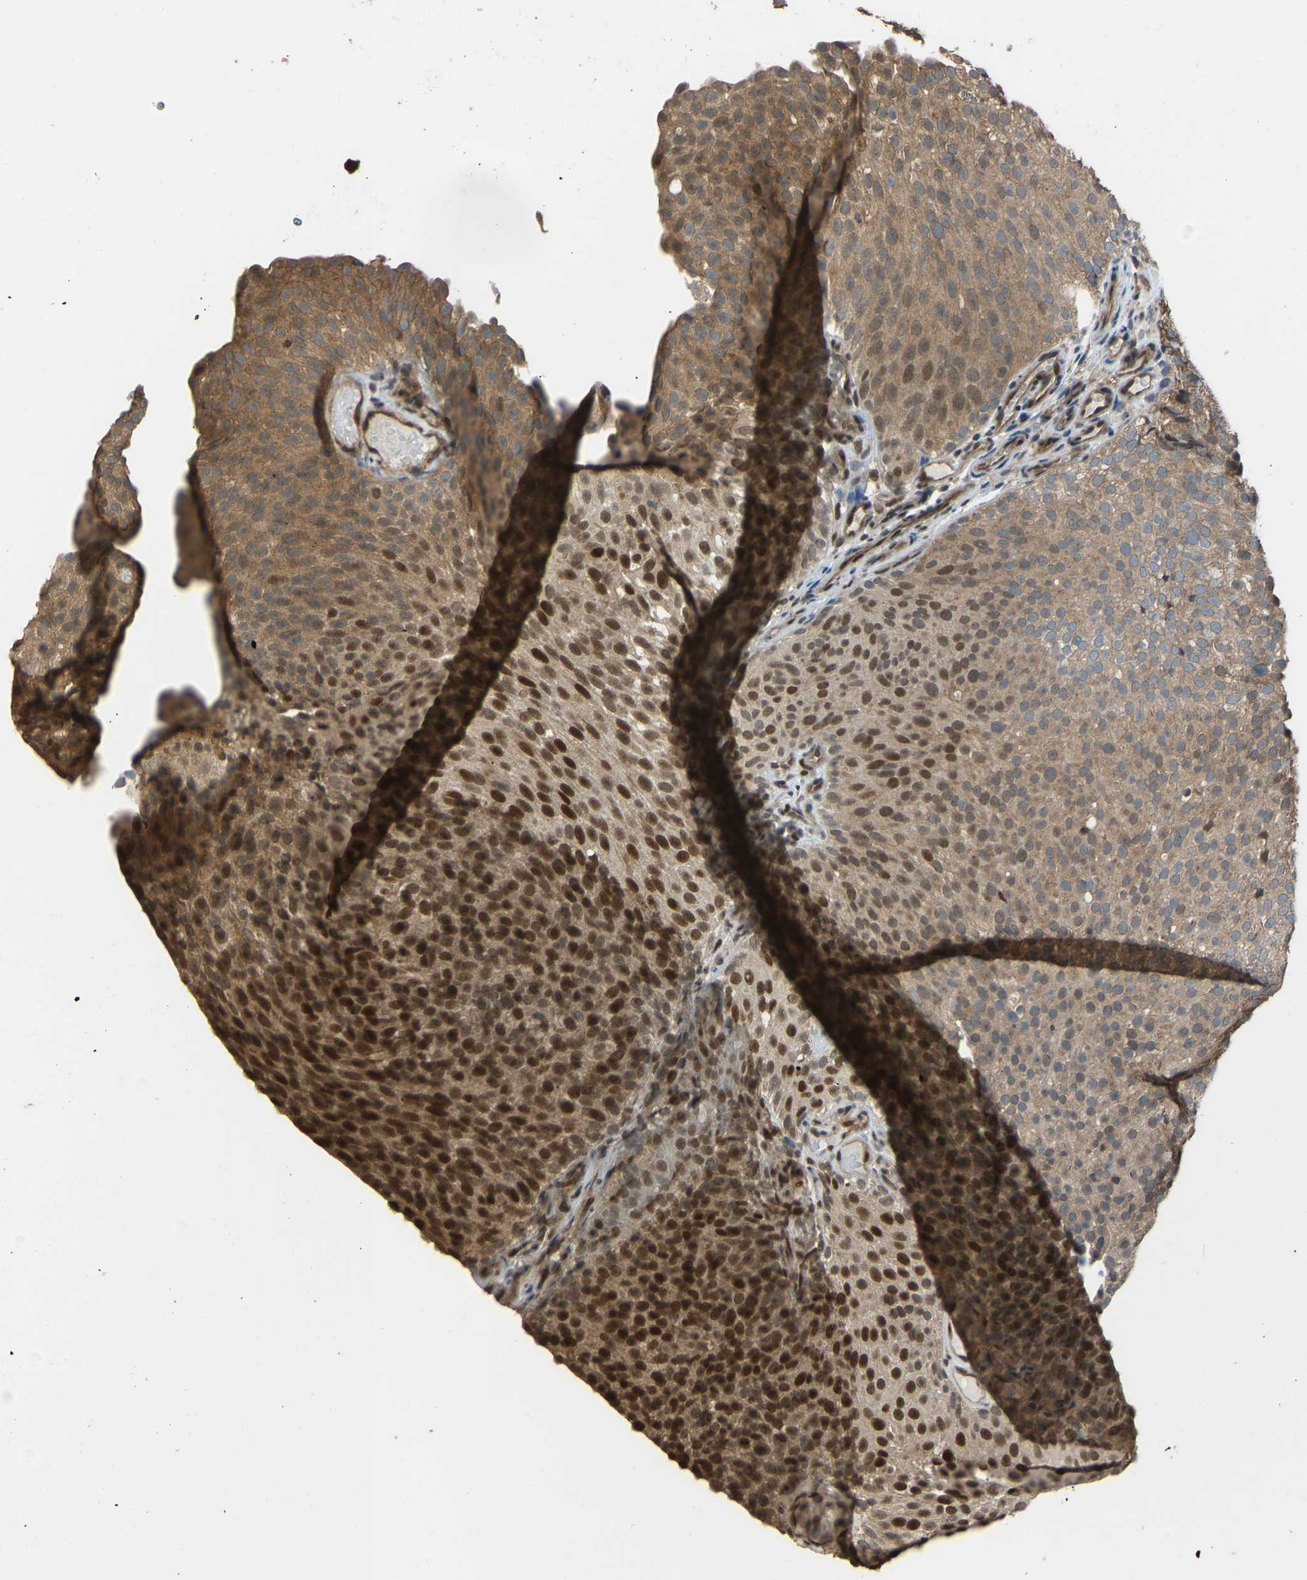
{"staining": {"intensity": "strong", "quantity": "25%-75%", "location": "cytoplasmic/membranous,nuclear"}, "tissue": "urothelial cancer", "cell_type": "Tumor cells", "image_type": "cancer", "snomed": [{"axis": "morphology", "description": "Urothelial carcinoma, Low grade"}, {"axis": "topography", "description": "Urinary bladder"}], "caption": "Urothelial cancer tissue reveals strong cytoplasmic/membranous and nuclear expression in approximately 25%-75% of tumor cells (DAB (3,3'-diaminobenzidine) = brown stain, brightfield microscopy at high magnification).", "gene": "KPNA6", "patient": {"sex": "male", "age": 78}}